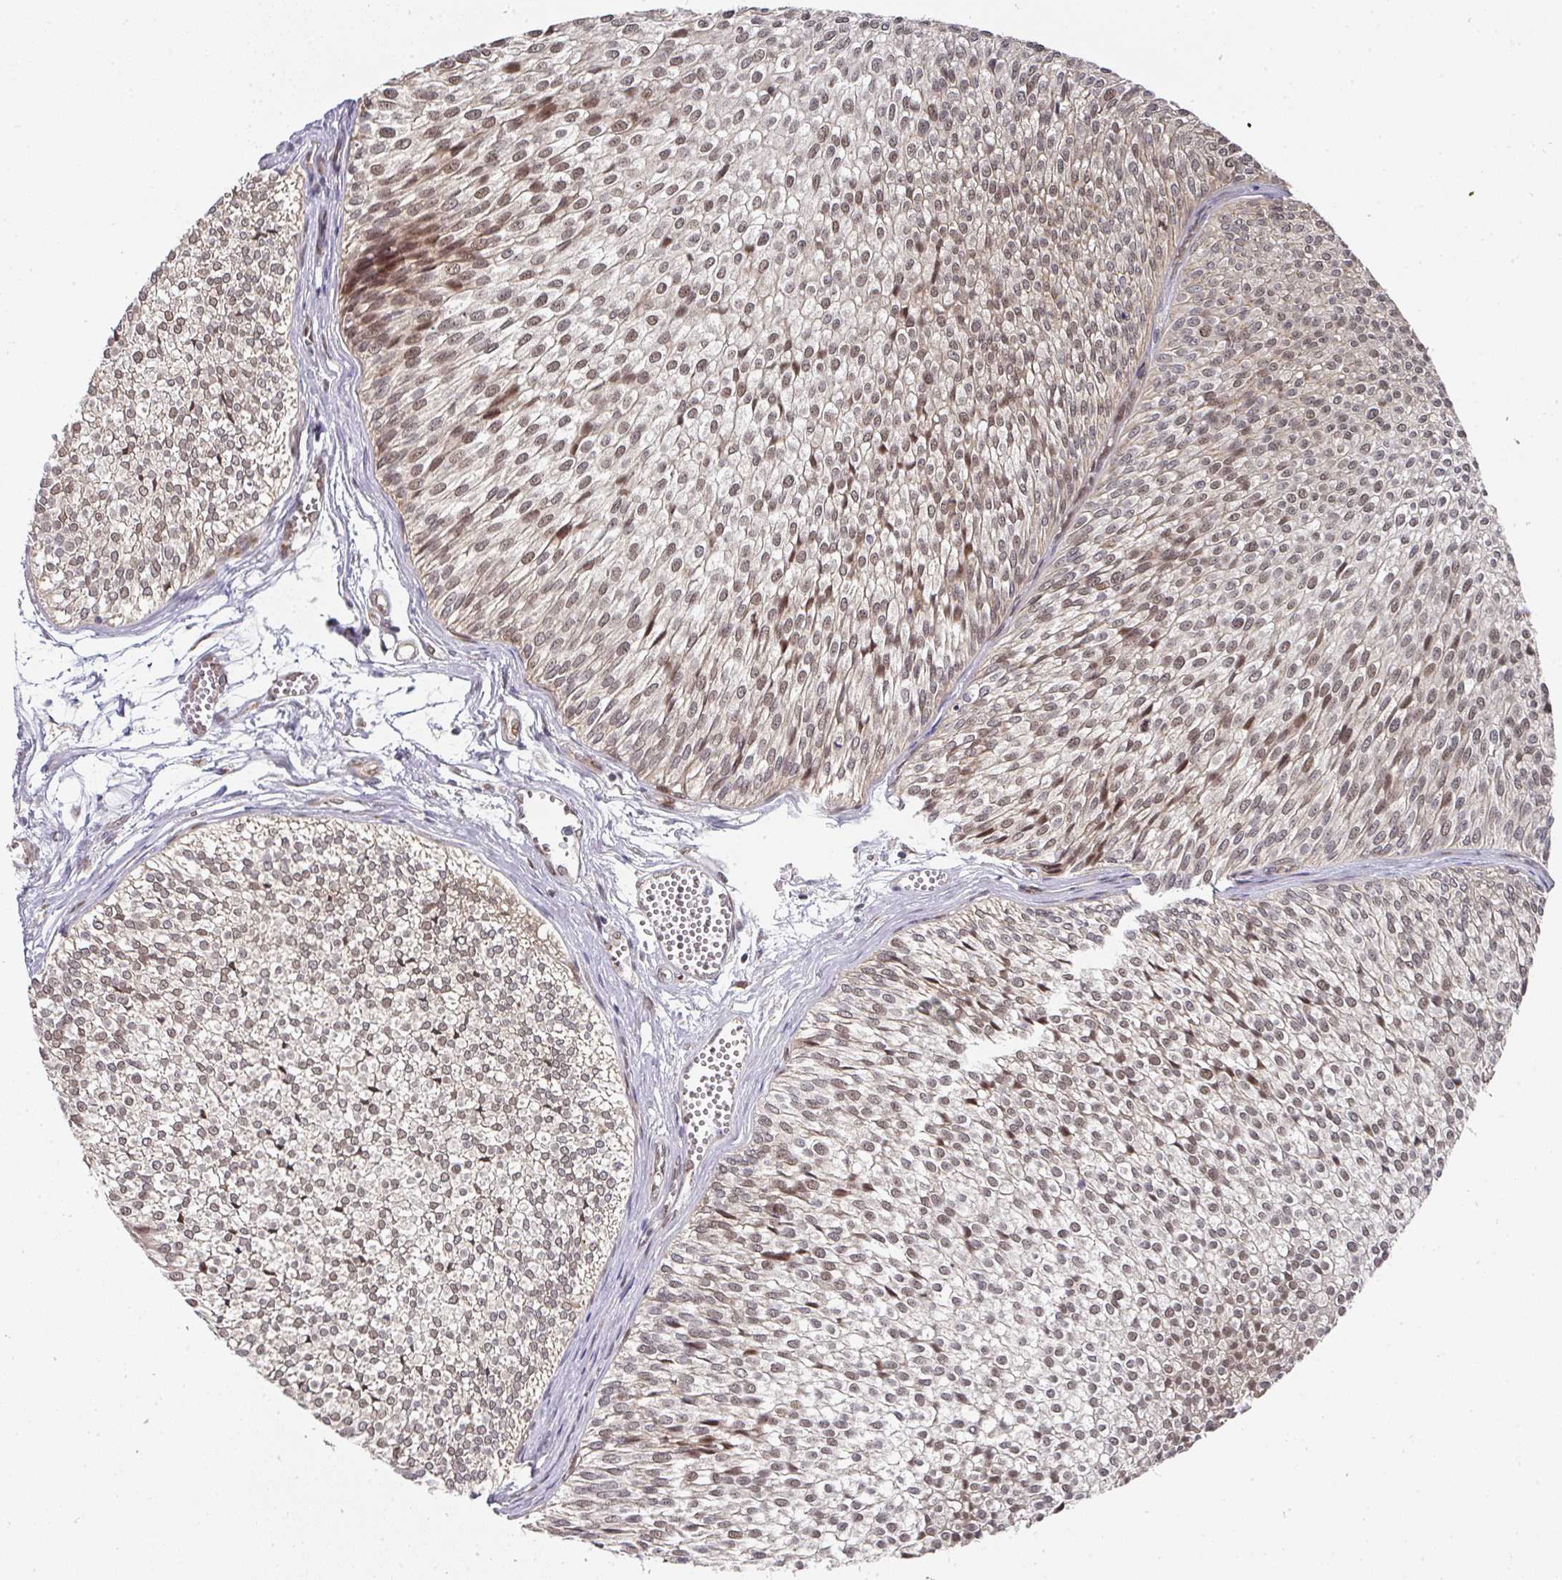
{"staining": {"intensity": "weak", "quantity": ">75%", "location": "nuclear"}, "tissue": "urothelial cancer", "cell_type": "Tumor cells", "image_type": "cancer", "snomed": [{"axis": "morphology", "description": "Urothelial carcinoma, Low grade"}, {"axis": "topography", "description": "Urinary bladder"}], "caption": "Immunohistochemical staining of urothelial carcinoma (low-grade) shows low levels of weak nuclear protein positivity in about >75% of tumor cells. The staining was performed using DAB to visualize the protein expression in brown, while the nuclei were stained in blue with hematoxylin (Magnification: 20x).", "gene": "C18orf25", "patient": {"sex": "male", "age": 91}}